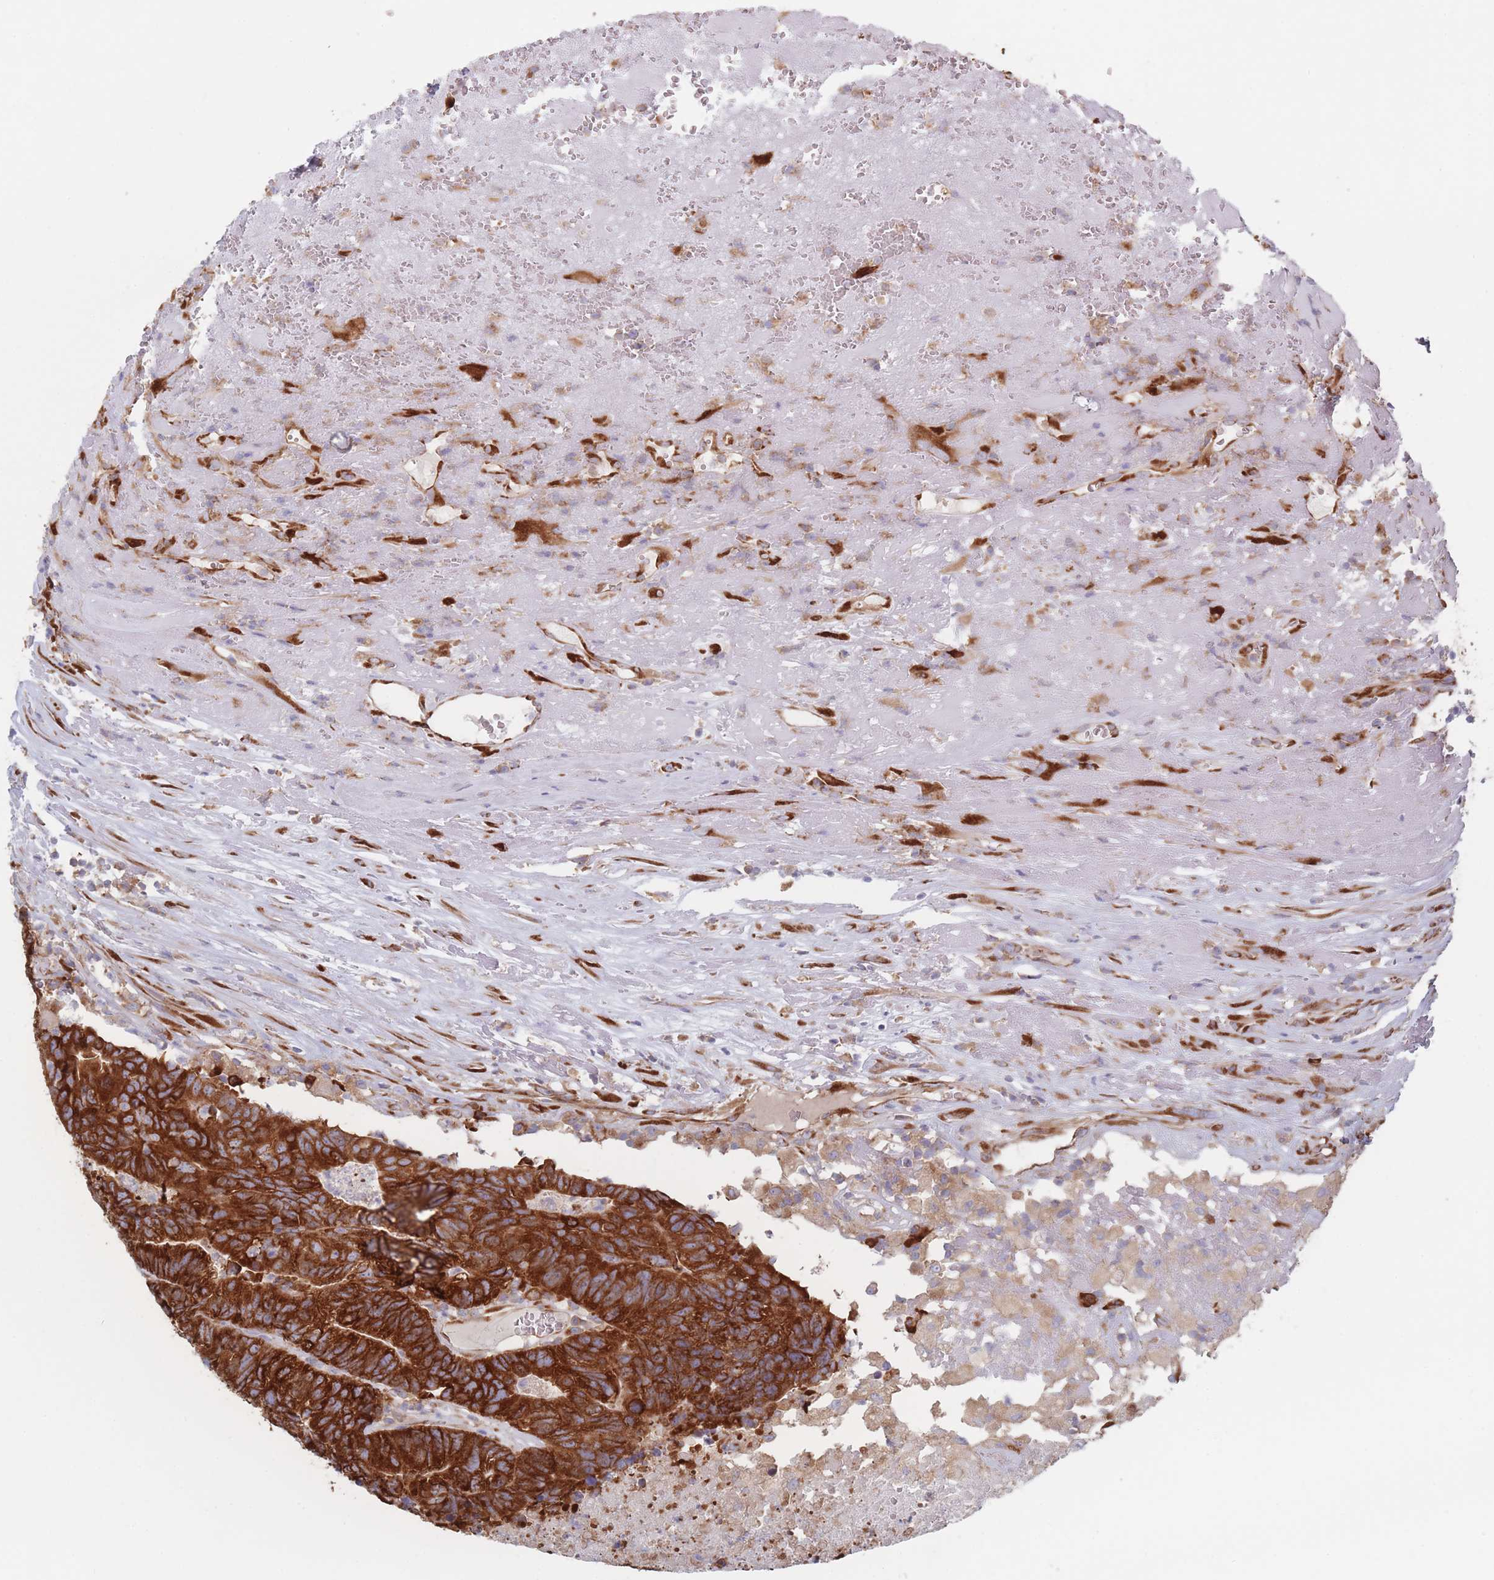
{"staining": {"intensity": "strong", "quantity": ">75%", "location": "cytoplasmic/membranous"}, "tissue": "colorectal cancer", "cell_type": "Tumor cells", "image_type": "cancer", "snomed": [{"axis": "morphology", "description": "Adenocarcinoma, NOS"}, {"axis": "topography", "description": "Colon"}], "caption": "Protein analysis of adenocarcinoma (colorectal) tissue exhibits strong cytoplasmic/membranous expression in approximately >75% of tumor cells.", "gene": "EEF1B2", "patient": {"sex": "female", "age": 48}}